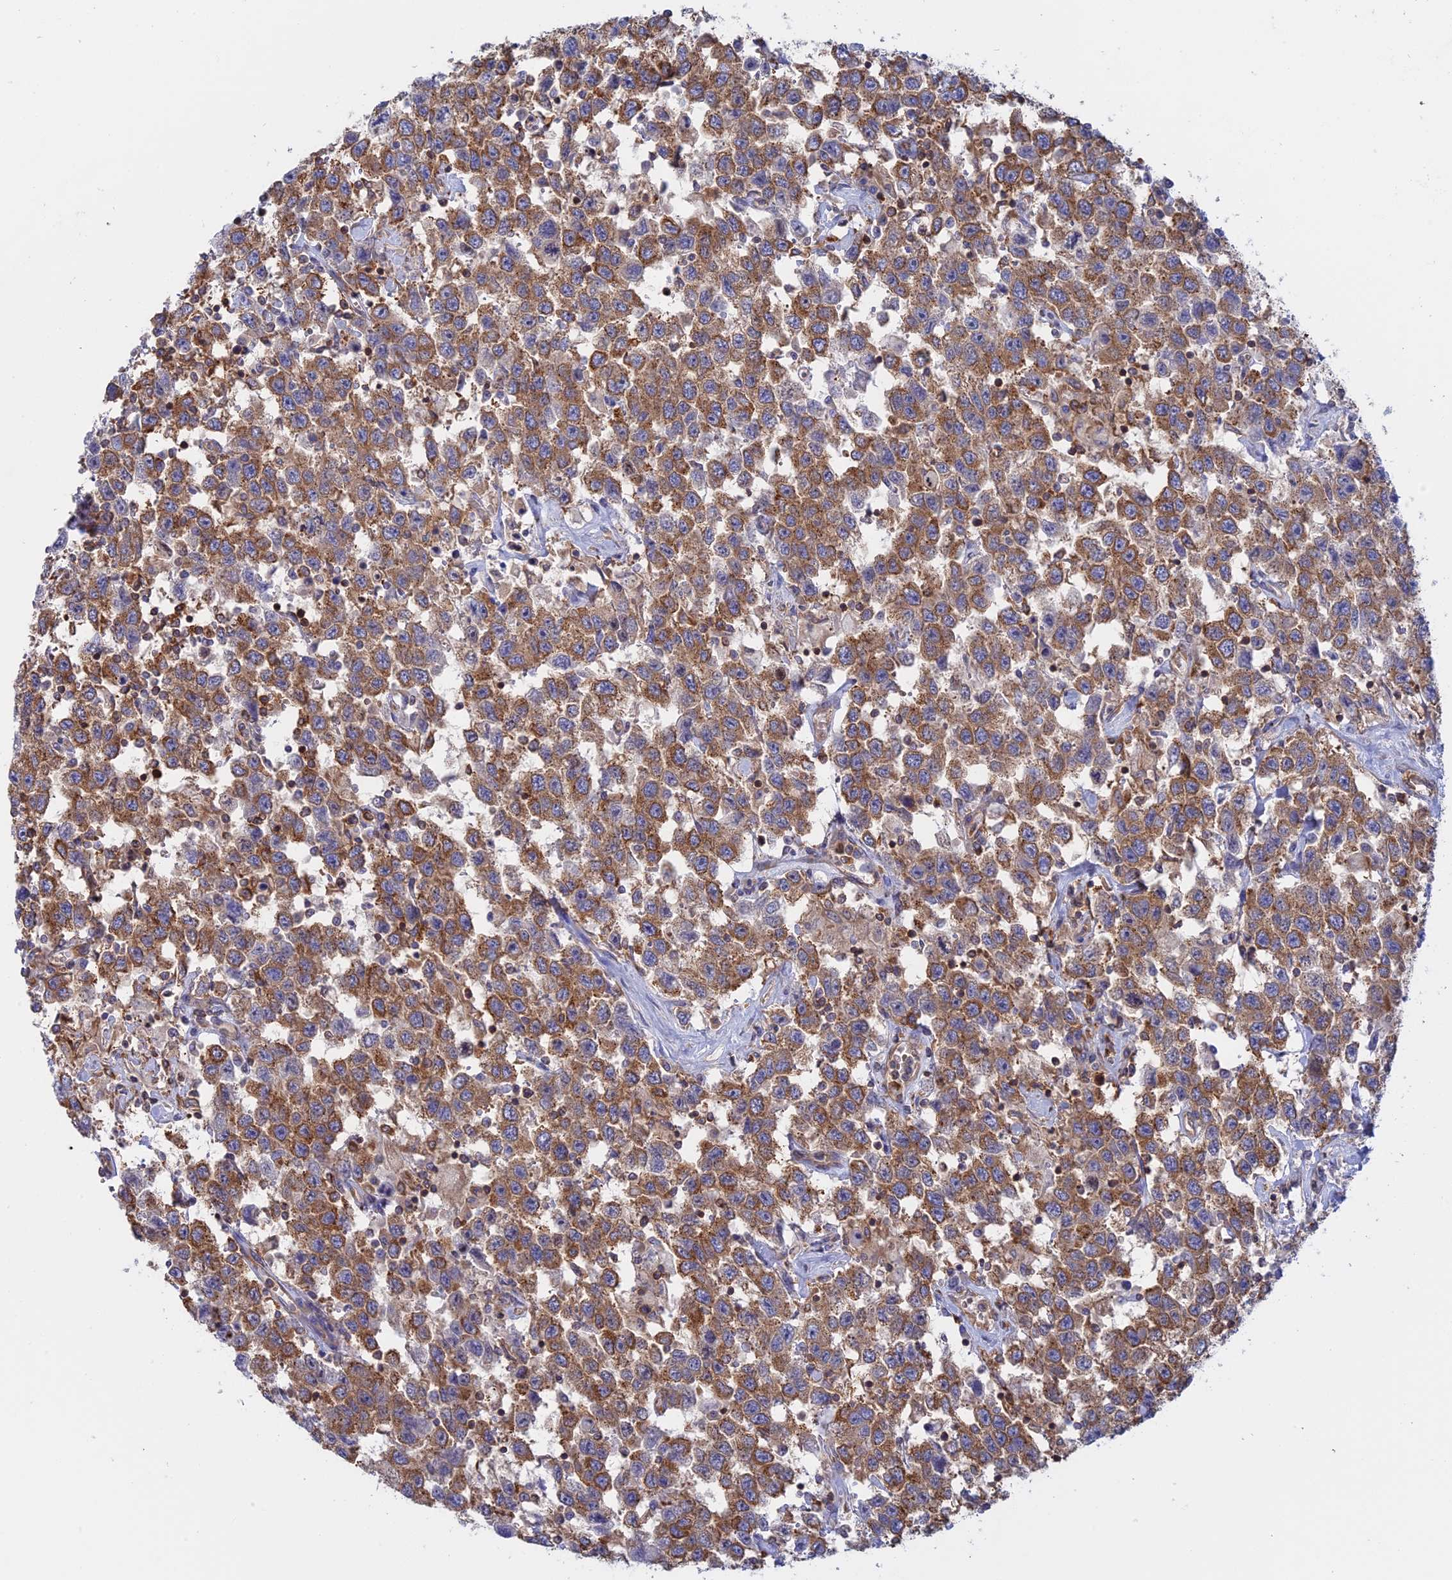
{"staining": {"intensity": "moderate", "quantity": ">75%", "location": "cytoplasmic/membranous"}, "tissue": "testis cancer", "cell_type": "Tumor cells", "image_type": "cancer", "snomed": [{"axis": "morphology", "description": "Seminoma, NOS"}, {"axis": "topography", "description": "Testis"}], "caption": "This is an image of immunohistochemistry (IHC) staining of seminoma (testis), which shows moderate positivity in the cytoplasmic/membranous of tumor cells.", "gene": "GMIP", "patient": {"sex": "male", "age": 41}}